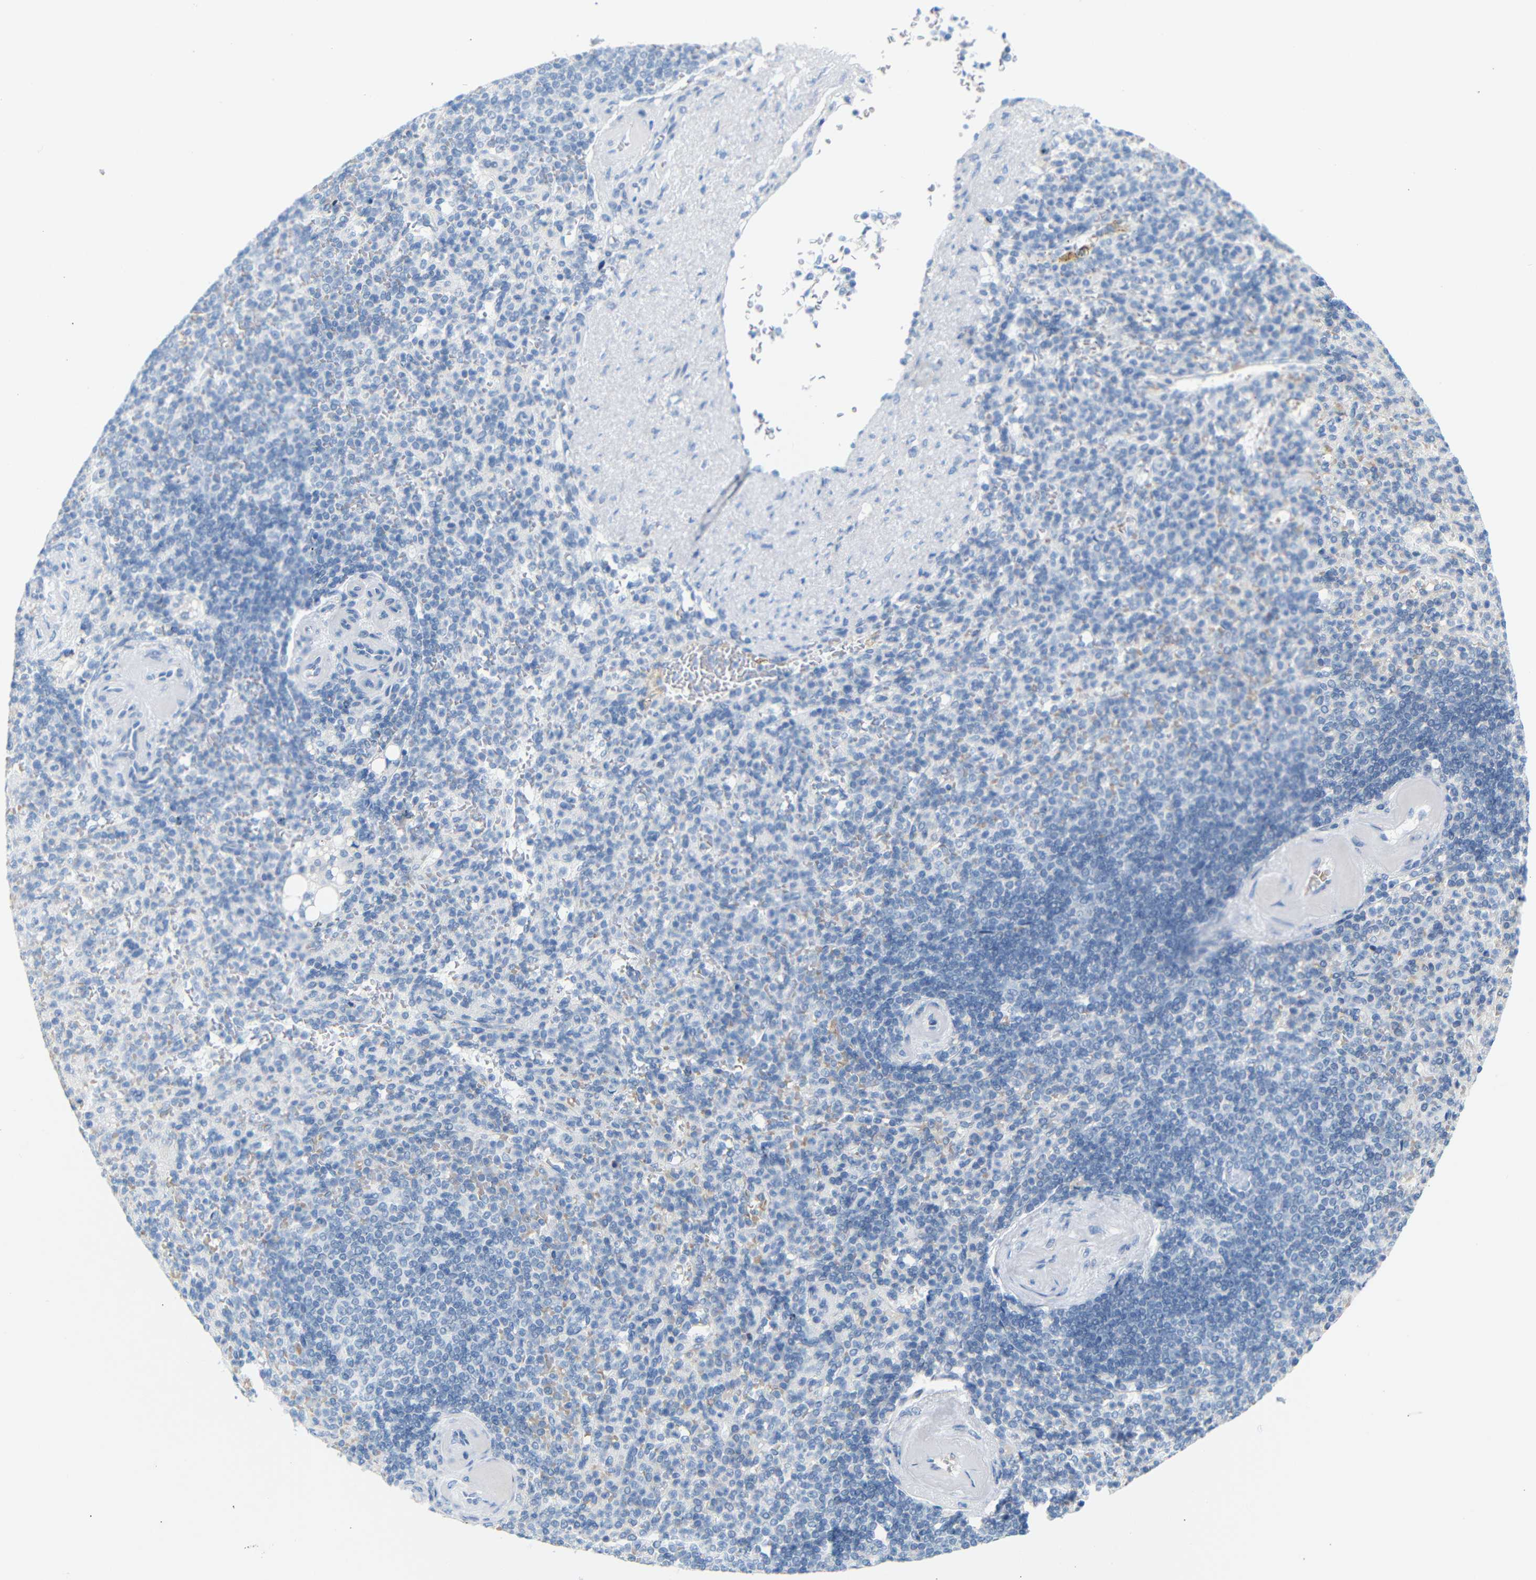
{"staining": {"intensity": "negative", "quantity": "none", "location": "none"}, "tissue": "spleen", "cell_type": "Cells in red pulp", "image_type": "normal", "snomed": [{"axis": "morphology", "description": "Normal tissue, NOS"}, {"axis": "topography", "description": "Spleen"}], "caption": "Immunohistochemistry (IHC) image of benign spleen stained for a protein (brown), which shows no staining in cells in red pulp.", "gene": "DYNAP", "patient": {"sex": "female", "age": 74}}